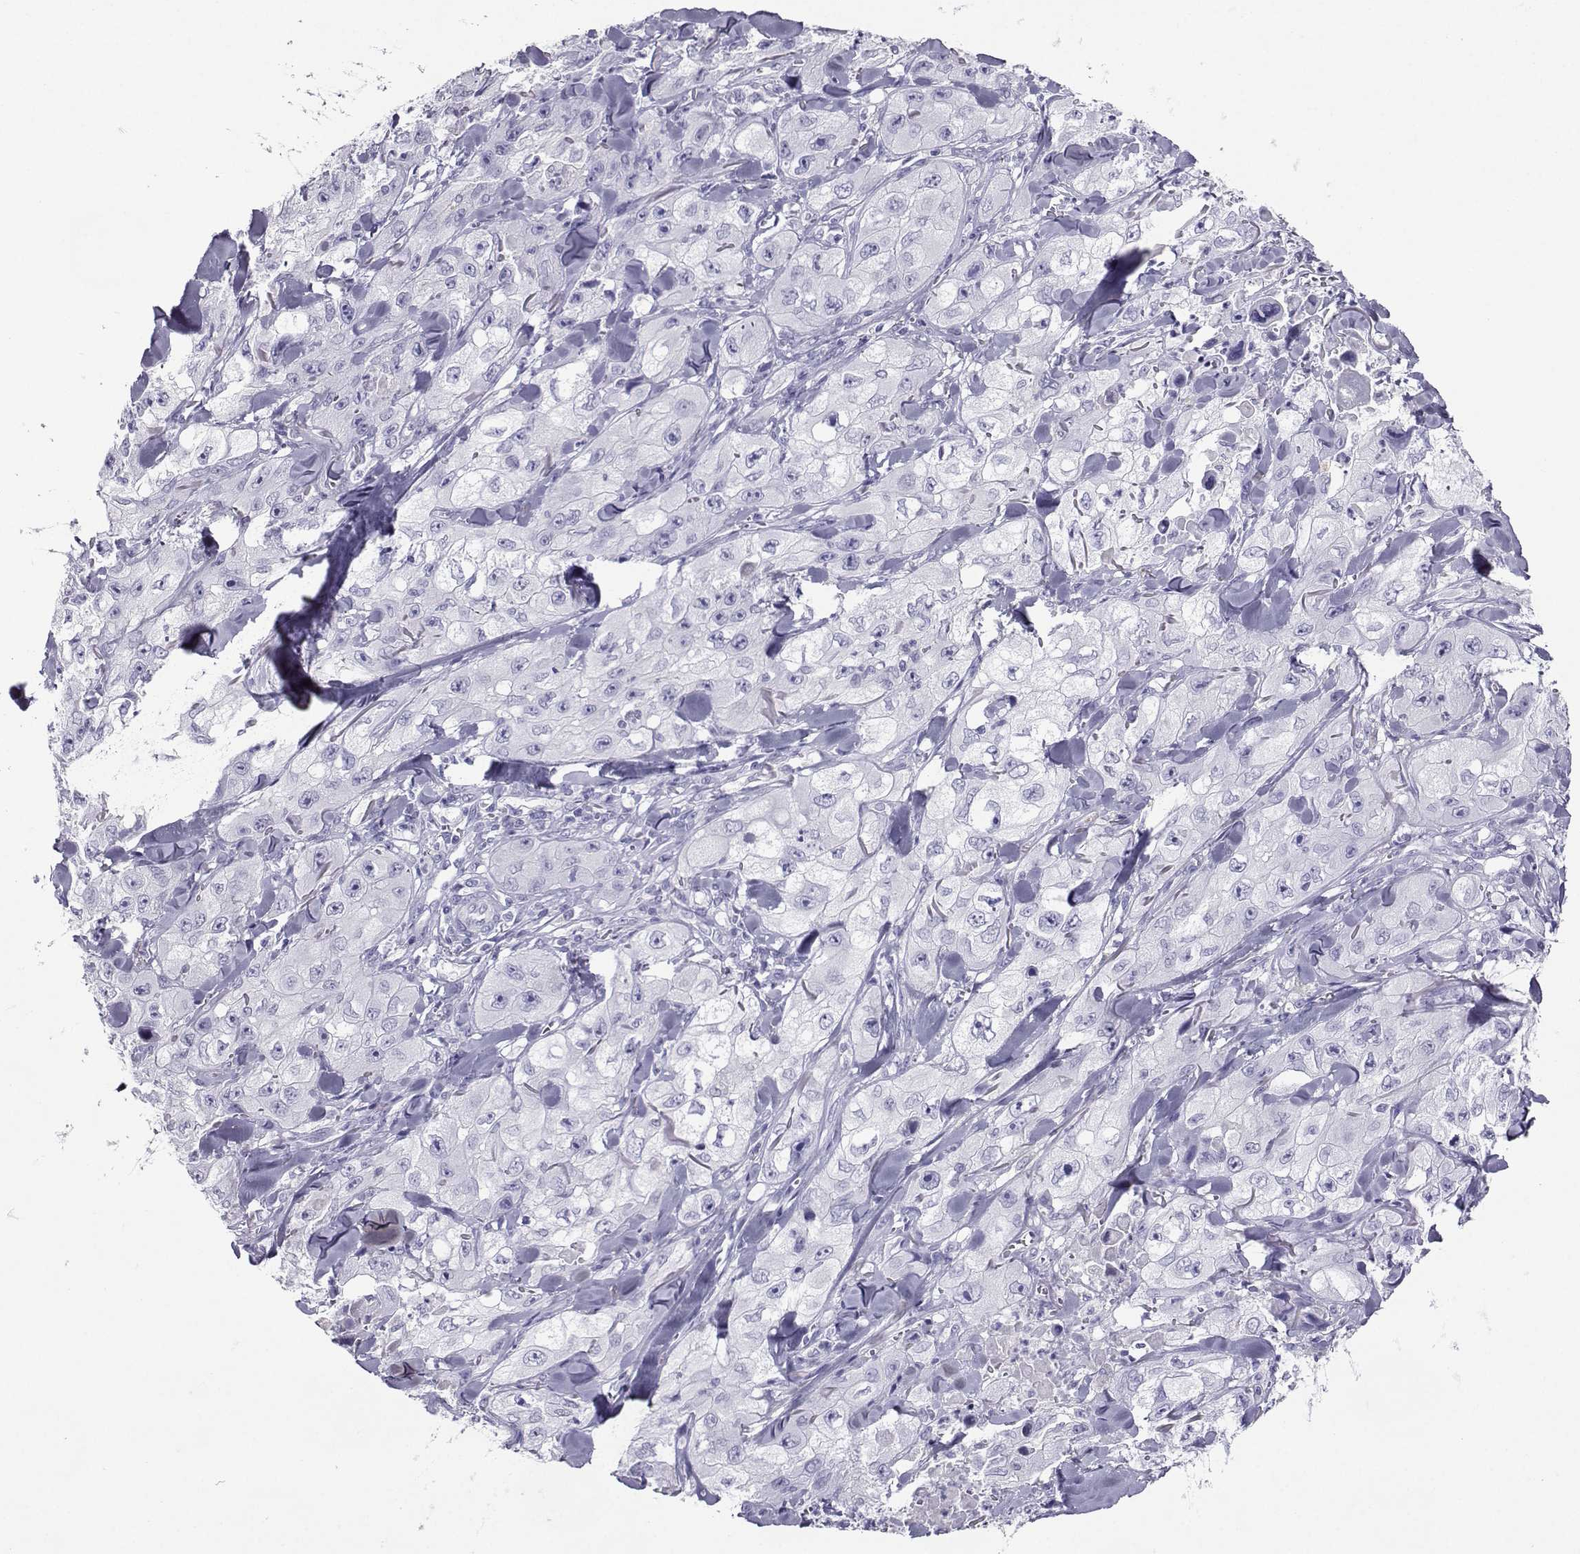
{"staining": {"intensity": "negative", "quantity": "none", "location": "none"}, "tissue": "skin cancer", "cell_type": "Tumor cells", "image_type": "cancer", "snomed": [{"axis": "morphology", "description": "Squamous cell carcinoma, NOS"}, {"axis": "topography", "description": "Skin"}, {"axis": "topography", "description": "Subcutis"}], "caption": "DAB (3,3'-diaminobenzidine) immunohistochemical staining of human skin cancer reveals no significant positivity in tumor cells. The staining was performed using DAB (3,3'-diaminobenzidine) to visualize the protein expression in brown, while the nuclei were stained in blue with hematoxylin (Magnification: 20x).", "gene": "CRYBB1", "patient": {"sex": "male", "age": 73}}